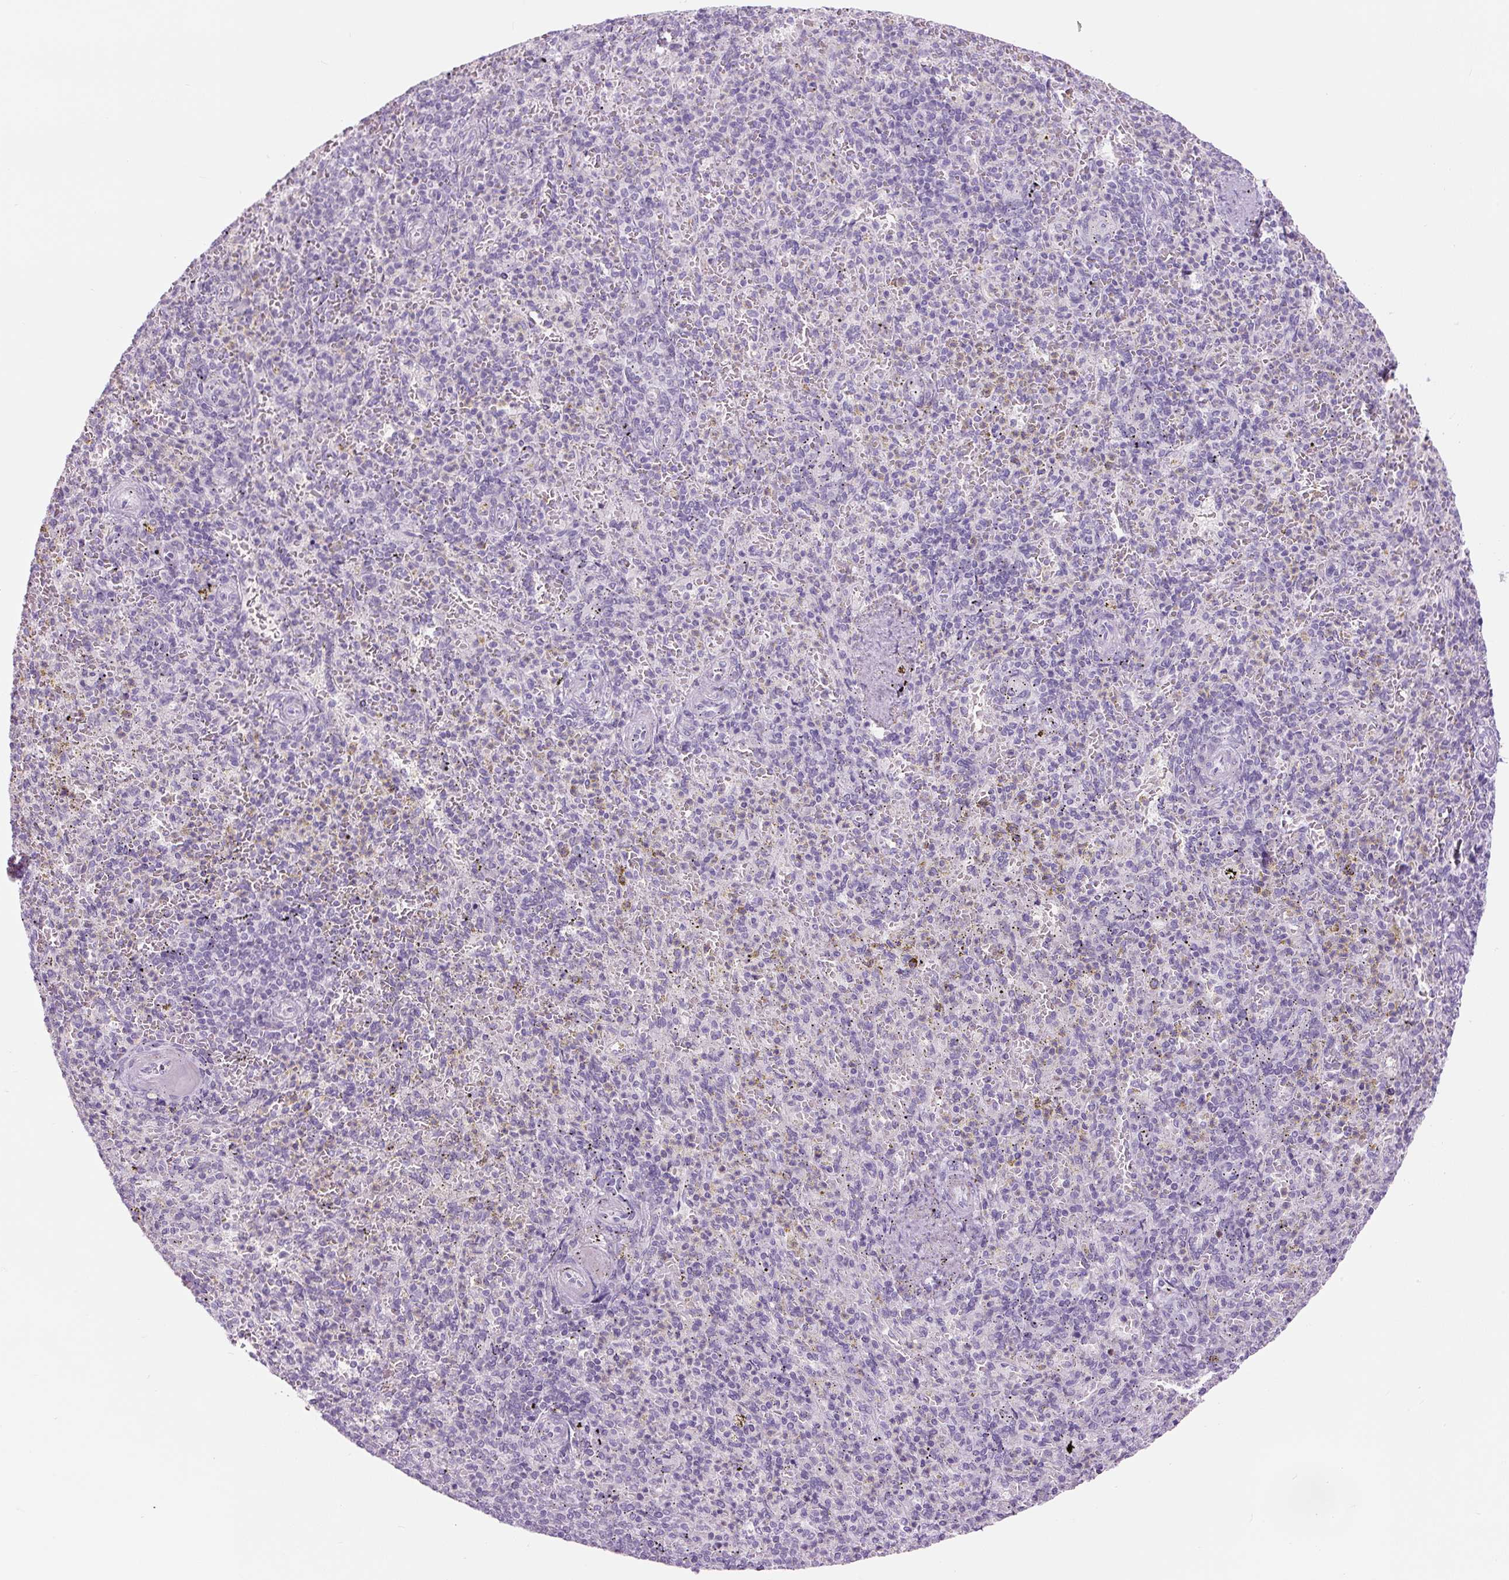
{"staining": {"intensity": "negative", "quantity": "none", "location": "none"}, "tissue": "spleen", "cell_type": "Cells in red pulp", "image_type": "normal", "snomed": [{"axis": "morphology", "description": "Normal tissue, NOS"}, {"axis": "topography", "description": "Spleen"}], "caption": "Immunohistochemistry (IHC) of benign spleen displays no staining in cells in red pulp.", "gene": "SIX1", "patient": {"sex": "female", "age": 74}}